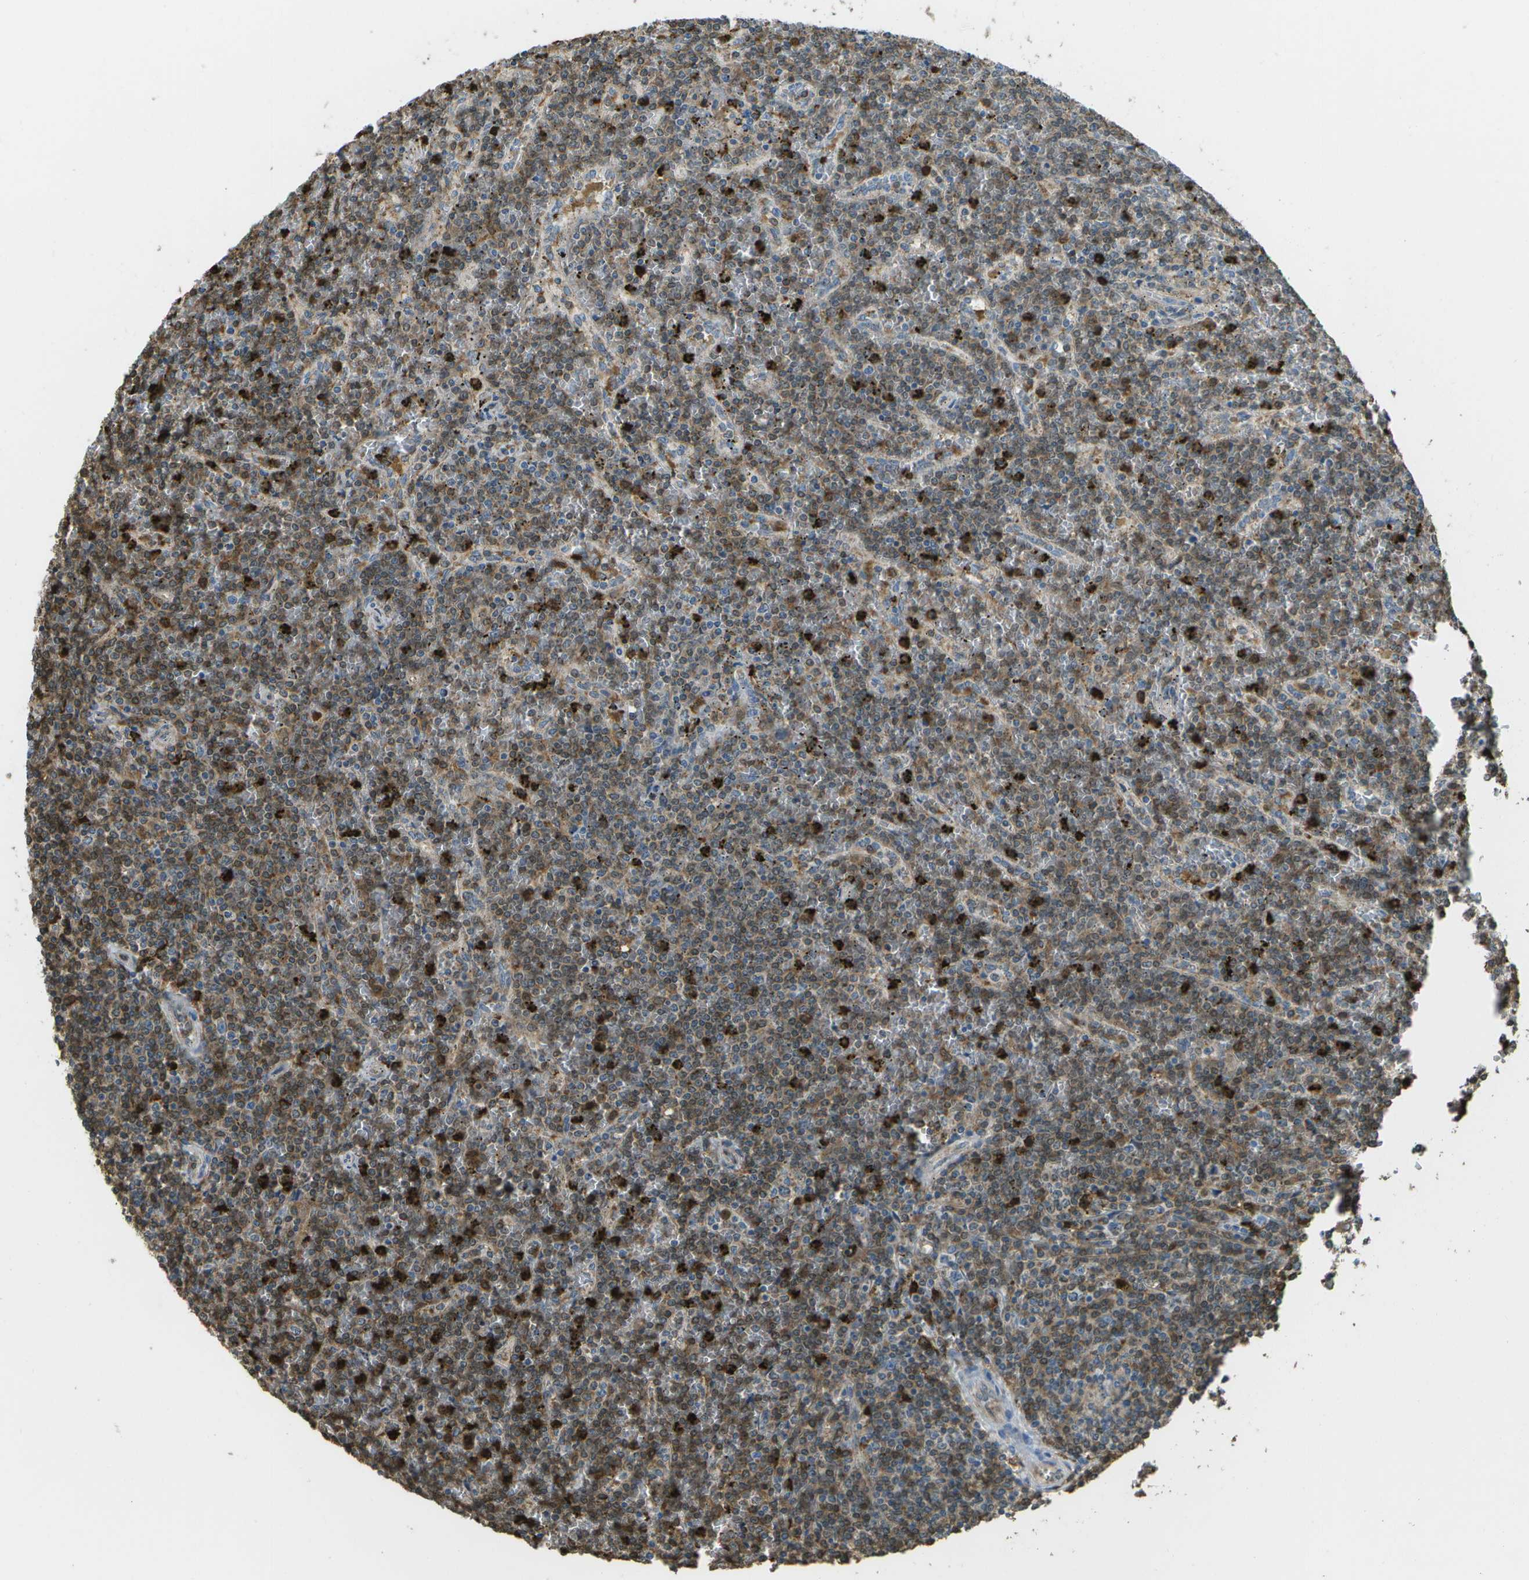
{"staining": {"intensity": "moderate", "quantity": "25%-75%", "location": "cytoplasmic/membranous"}, "tissue": "lymphoma", "cell_type": "Tumor cells", "image_type": "cancer", "snomed": [{"axis": "morphology", "description": "Malignant lymphoma, non-Hodgkin's type, Low grade"}, {"axis": "topography", "description": "Spleen"}], "caption": "The image shows staining of lymphoma, revealing moderate cytoplasmic/membranous protein positivity (brown color) within tumor cells.", "gene": "CACHD1", "patient": {"sex": "female", "age": 19}}